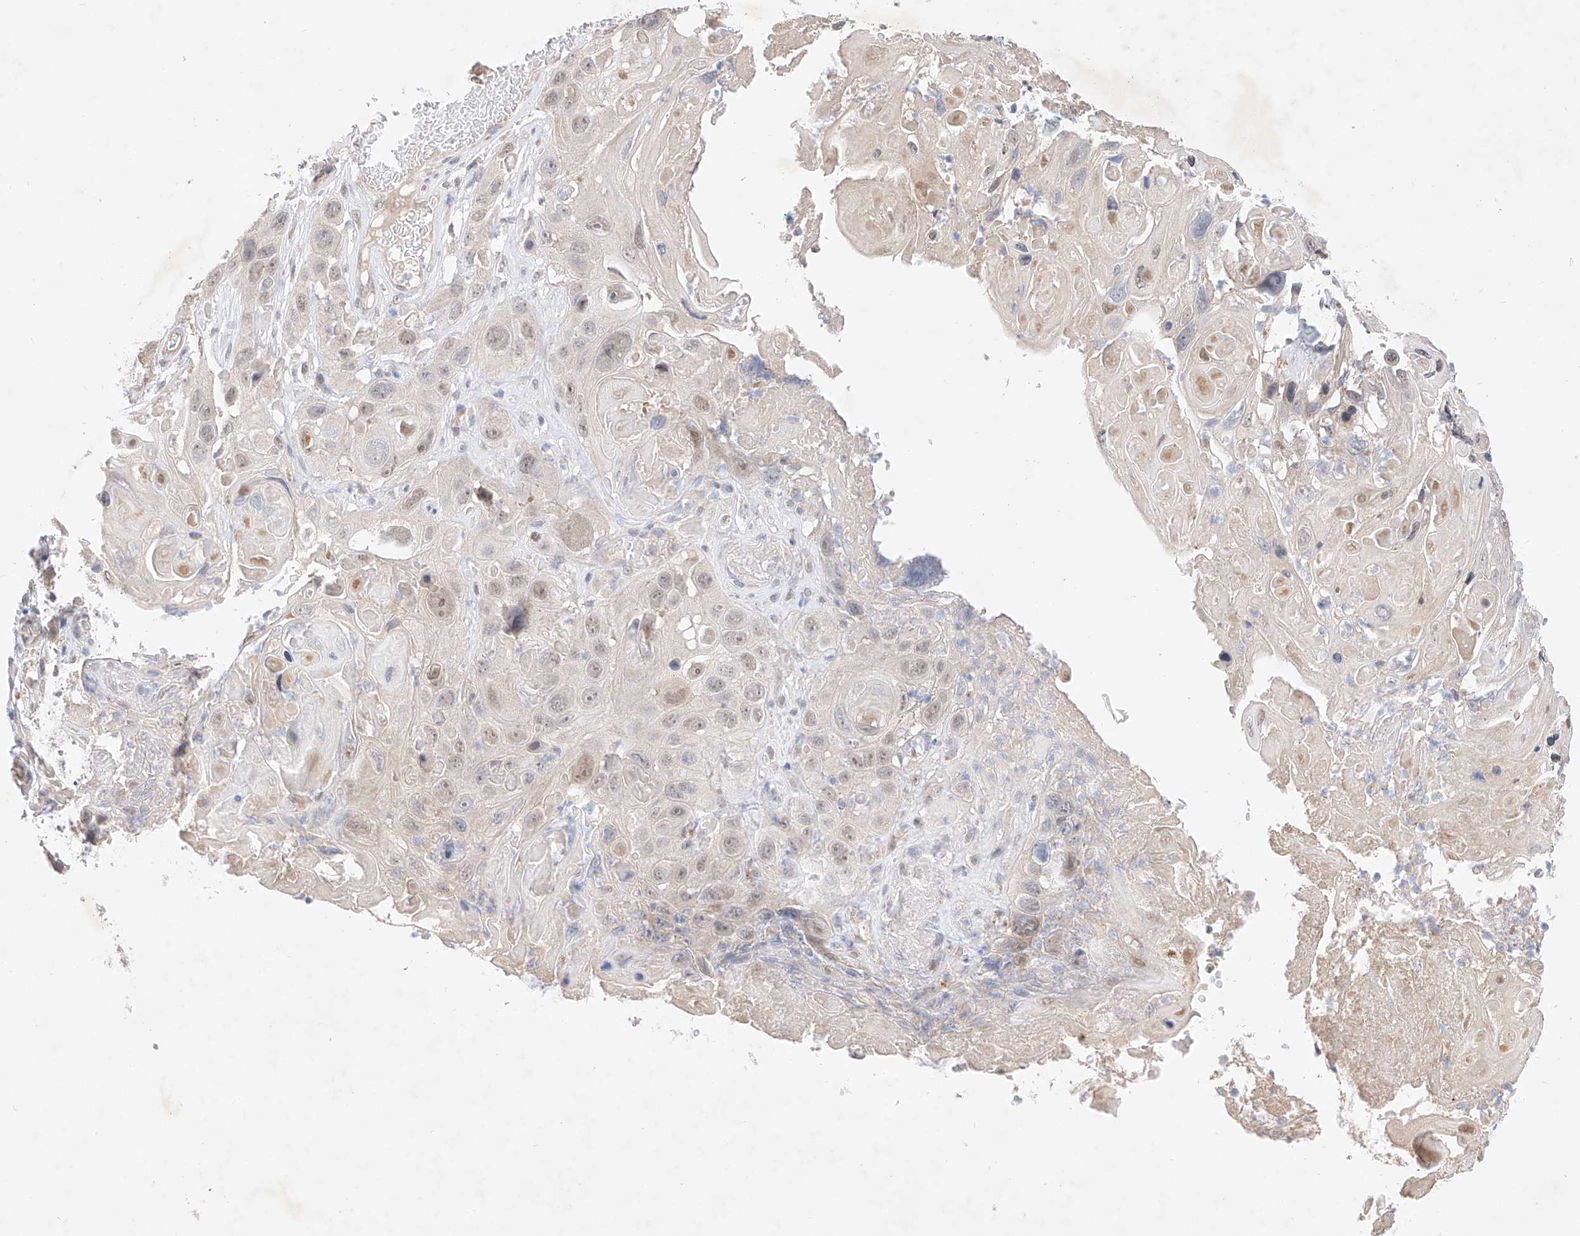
{"staining": {"intensity": "weak", "quantity": "<25%", "location": "nuclear"}, "tissue": "skin cancer", "cell_type": "Tumor cells", "image_type": "cancer", "snomed": [{"axis": "morphology", "description": "Squamous cell carcinoma, NOS"}, {"axis": "topography", "description": "Skin"}], "caption": "Protein analysis of squamous cell carcinoma (skin) displays no significant staining in tumor cells.", "gene": "IL22RA2", "patient": {"sex": "male", "age": 55}}